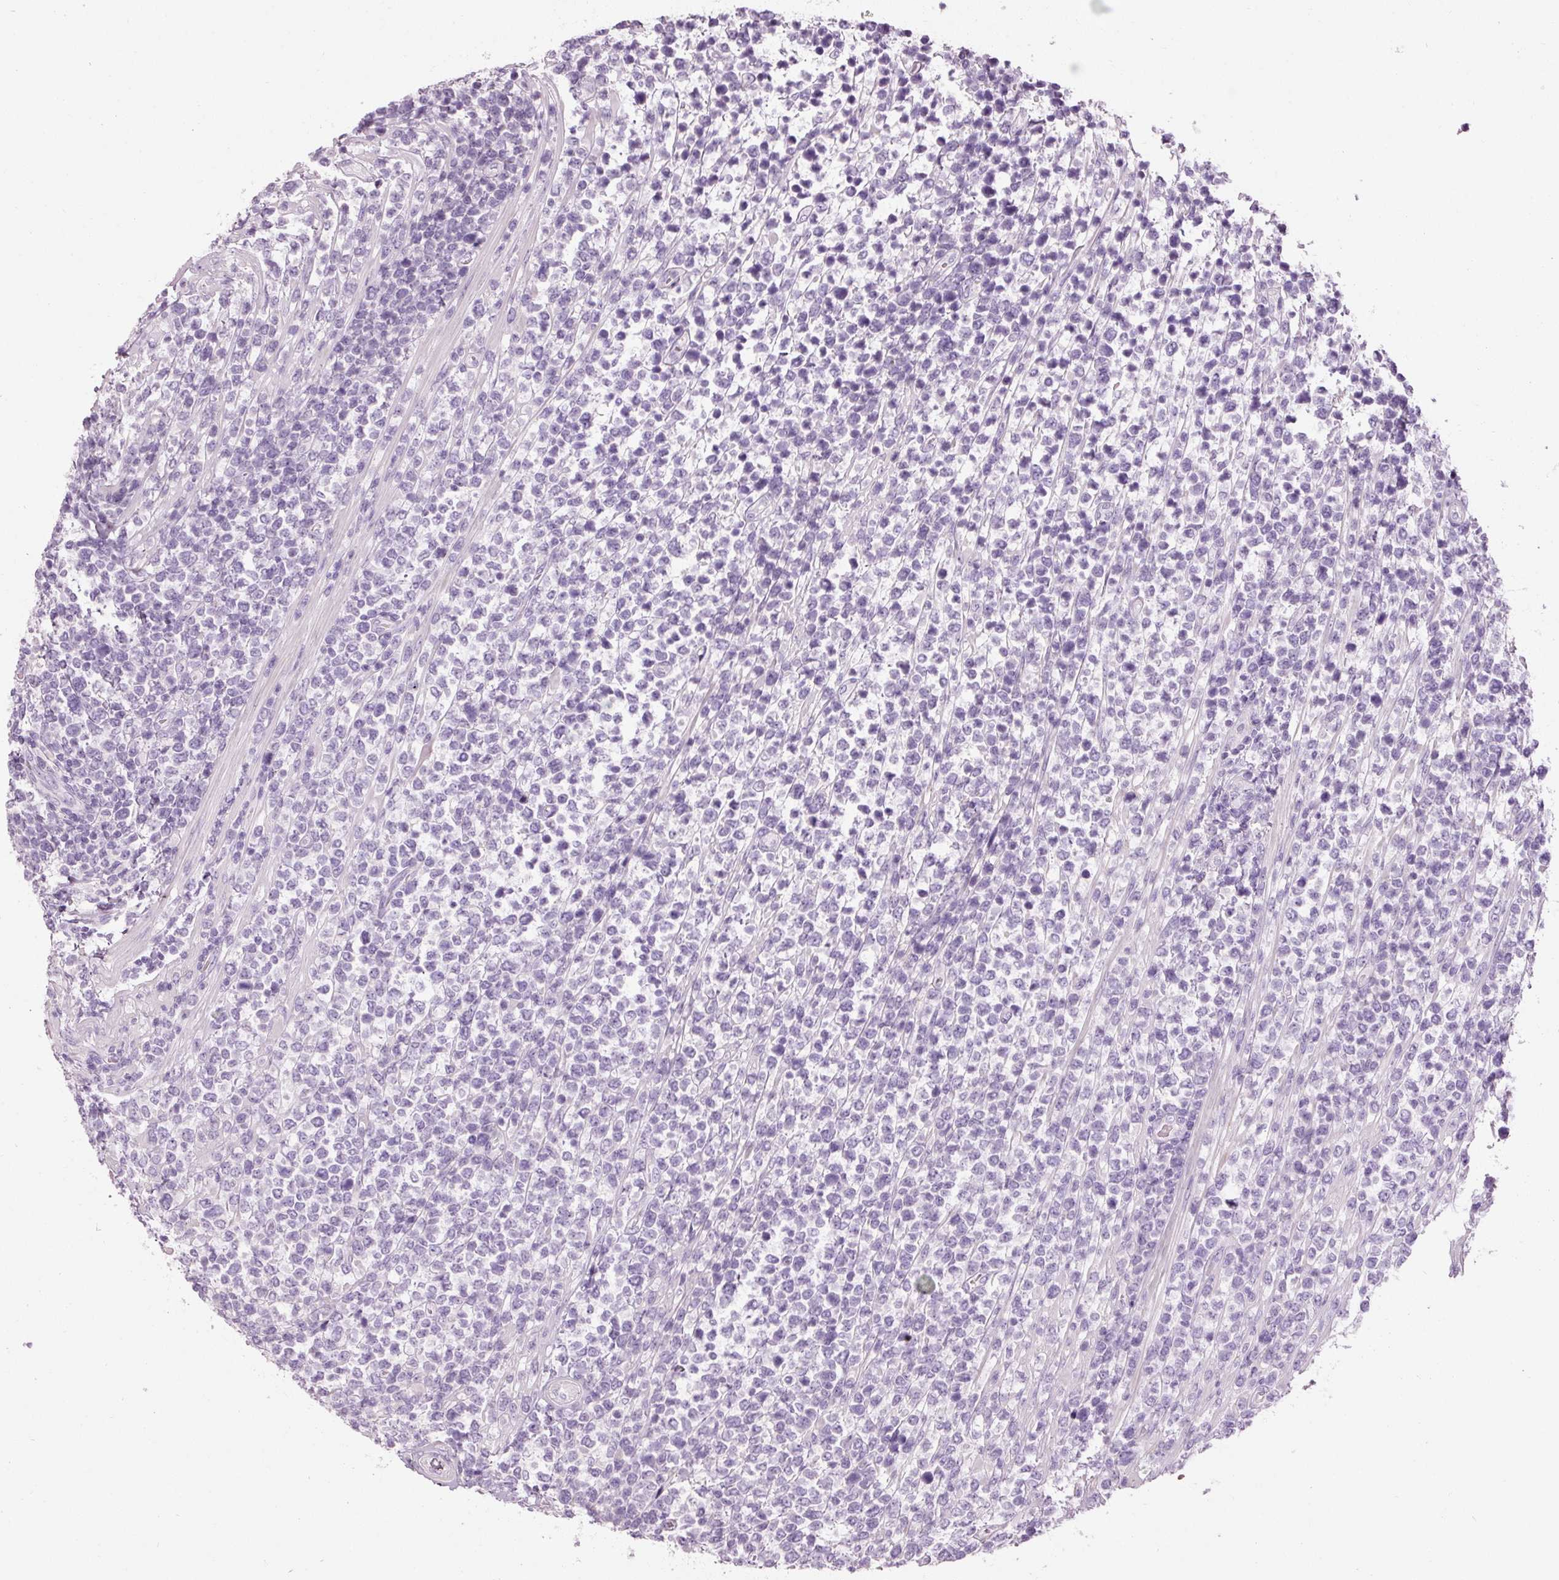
{"staining": {"intensity": "negative", "quantity": "none", "location": "none"}, "tissue": "lymphoma", "cell_type": "Tumor cells", "image_type": "cancer", "snomed": [{"axis": "morphology", "description": "Malignant lymphoma, non-Hodgkin's type, High grade"}, {"axis": "topography", "description": "Soft tissue"}], "caption": "High-grade malignant lymphoma, non-Hodgkin's type stained for a protein using immunohistochemistry exhibits no expression tumor cells.", "gene": "MUC5AC", "patient": {"sex": "female", "age": 56}}